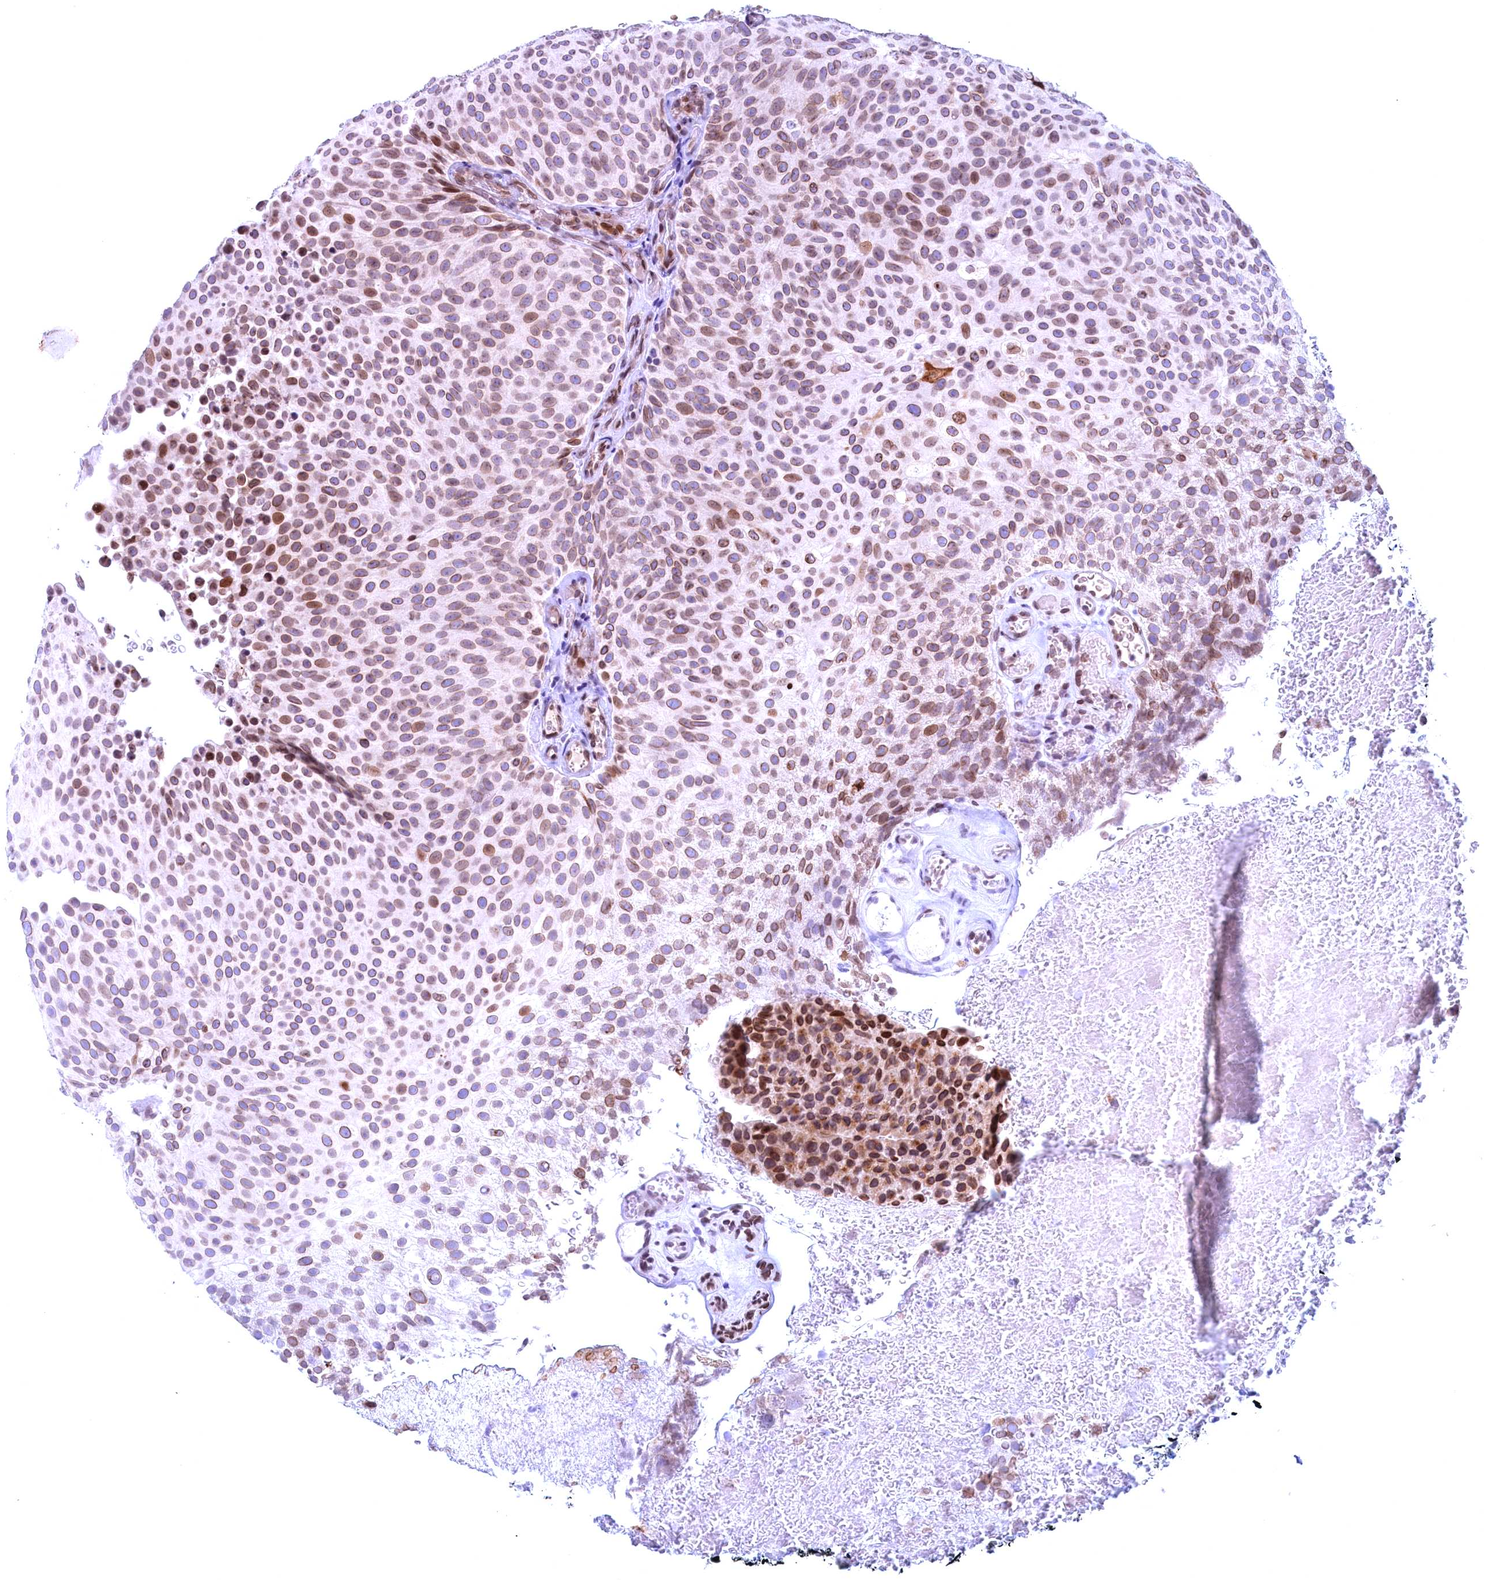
{"staining": {"intensity": "moderate", "quantity": "25%-75%", "location": "nuclear"}, "tissue": "urothelial cancer", "cell_type": "Tumor cells", "image_type": "cancer", "snomed": [{"axis": "morphology", "description": "Urothelial carcinoma, Low grade"}, {"axis": "topography", "description": "Urinary bladder"}], "caption": "Urothelial cancer stained with a brown dye displays moderate nuclear positive staining in about 25%-75% of tumor cells.", "gene": "GPSM1", "patient": {"sex": "male", "age": 78}}